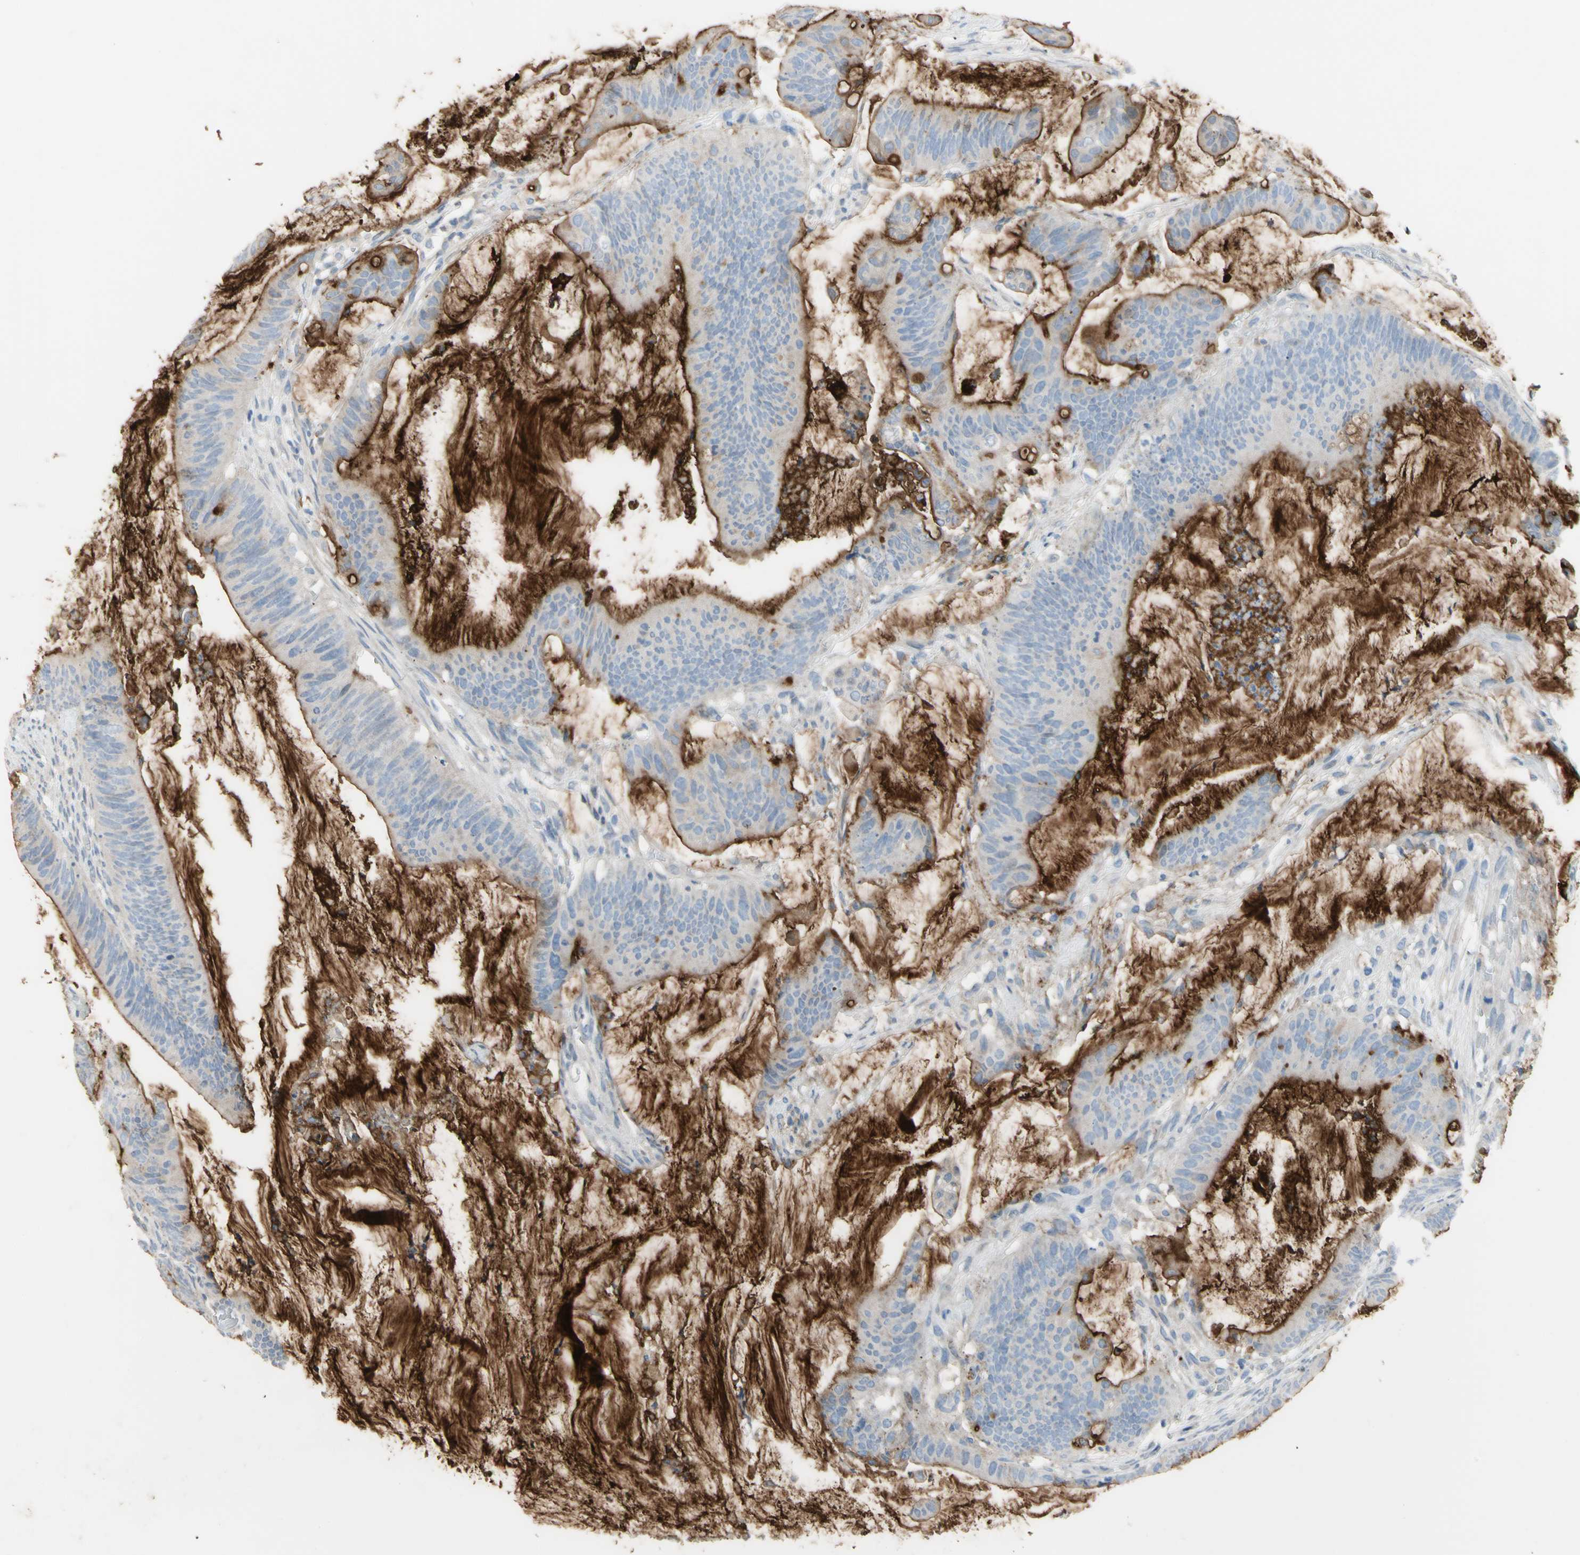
{"staining": {"intensity": "moderate", "quantity": ">75%", "location": "cytoplasmic/membranous"}, "tissue": "colorectal cancer", "cell_type": "Tumor cells", "image_type": "cancer", "snomed": [{"axis": "morphology", "description": "Adenocarcinoma, NOS"}, {"axis": "topography", "description": "Rectum"}], "caption": "A high-resolution micrograph shows immunohistochemistry staining of adenocarcinoma (colorectal), which demonstrates moderate cytoplasmic/membranous positivity in about >75% of tumor cells.", "gene": "MUC1", "patient": {"sex": "female", "age": 66}}